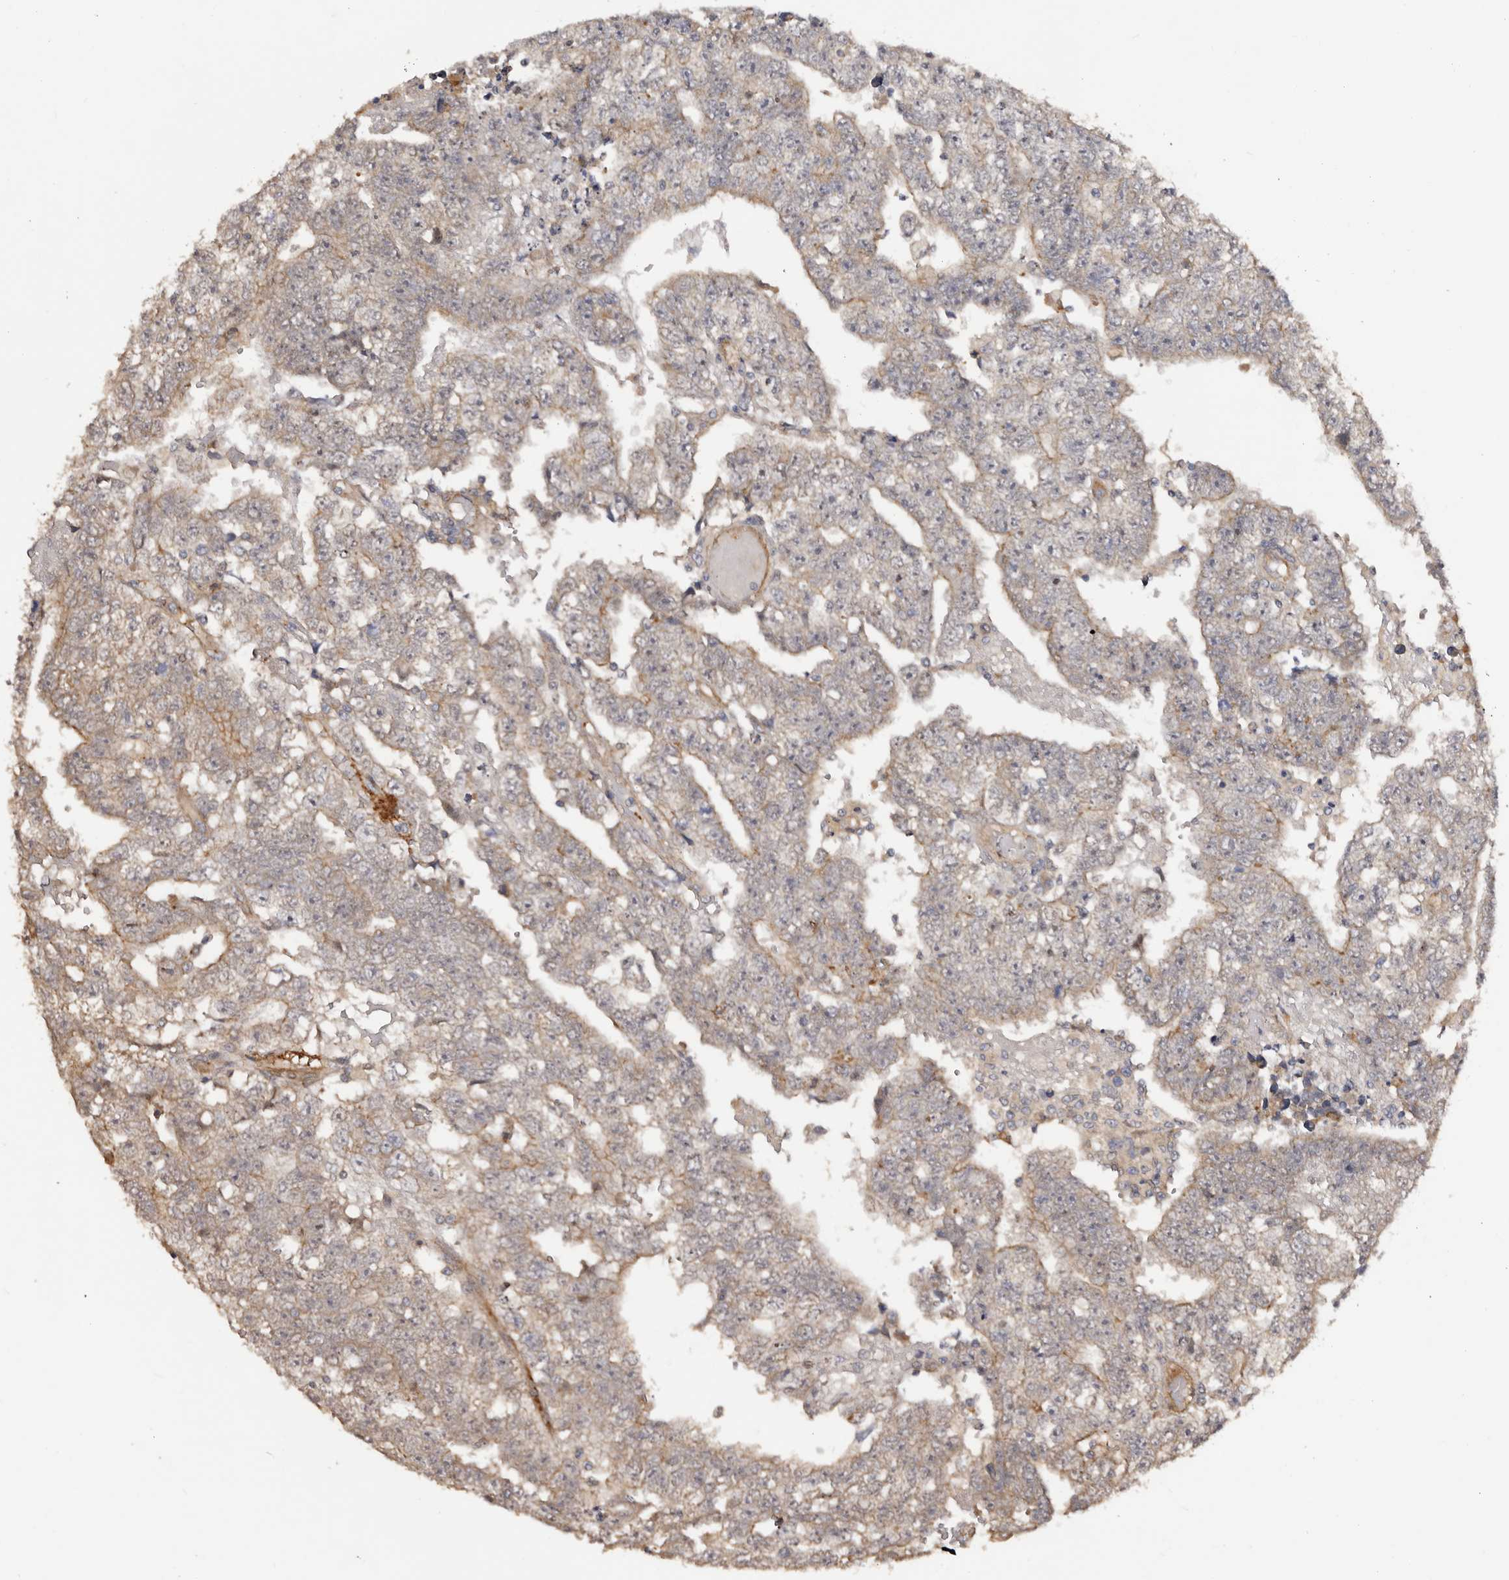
{"staining": {"intensity": "weak", "quantity": ">75%", "location": "cytoplasmic/membranous"}, "tissue": "testis cancer", "cell_type": "Tumor cells", "image_type": "cancer", "snomed": [{"axis": "morphology", "description": "Carcinoma, Embryonal, NOS"}, {"axis": "topography", "description": "Testis"}], "caption": "Protein positivity by IHC displays weak cytoplasmic/membranous staining in about >75% of tumor cells in testis cancer (embryonal carcinoma).", "gene": "GTPBP1", "patient": {"sex": "male", "age": 25}}